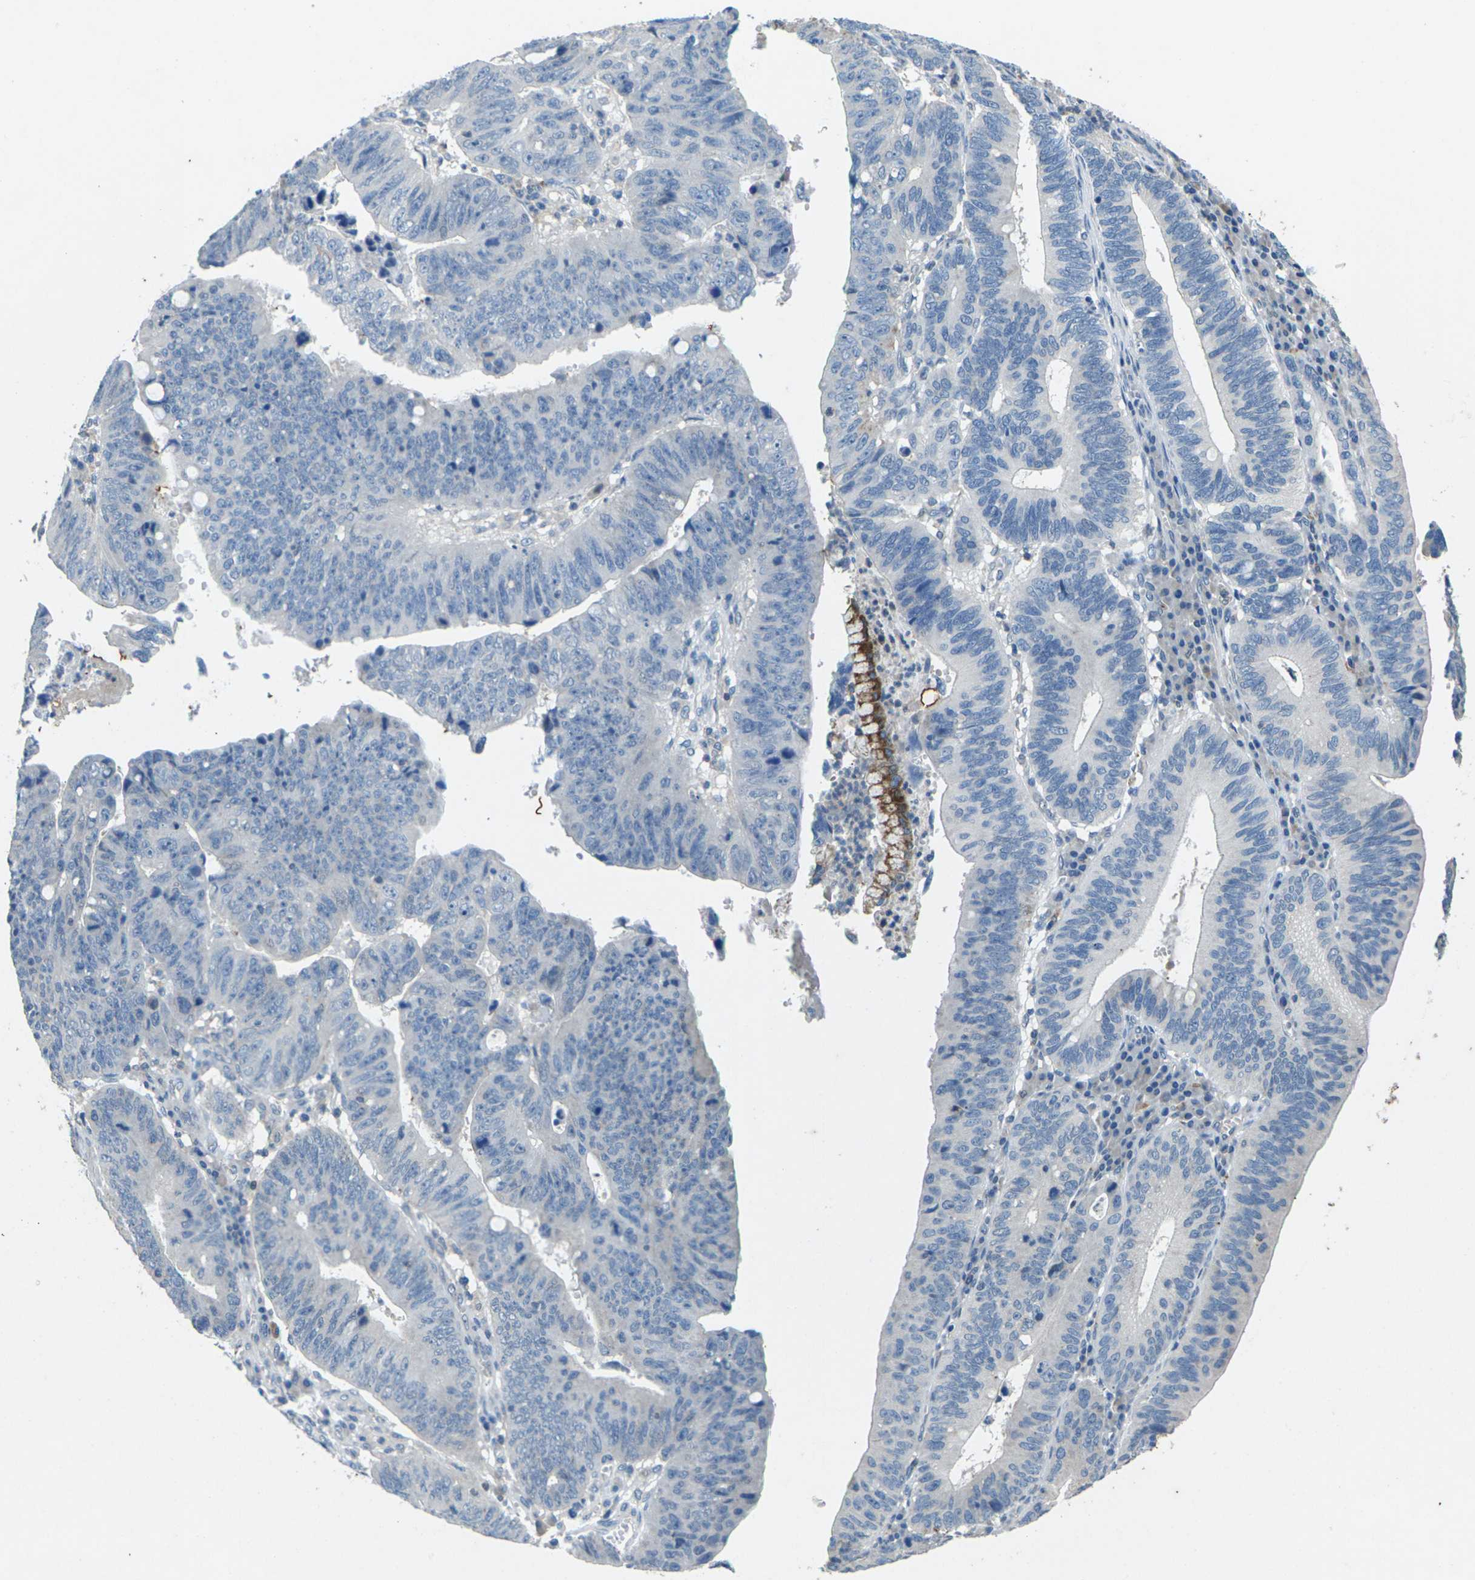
{"staining": {"intensity": "negative", "quantity": "none", "location": "none"}, "tissue": "stomach cancer", "cell_type": "Tumor cells", "image_type": "cancer", "snomed": [{"axis": "morphology", "description": "Adenocarcinoma, NOS"}, {"axis": "topography", "description": "Stomach"}], "caption": "Immunohistochemistry of human adenocarcinoma (stomach) exhibits no expression in tumor cells.", "gene": "SIGLEC14", "patient": {"sex": "male", "age": 59}}